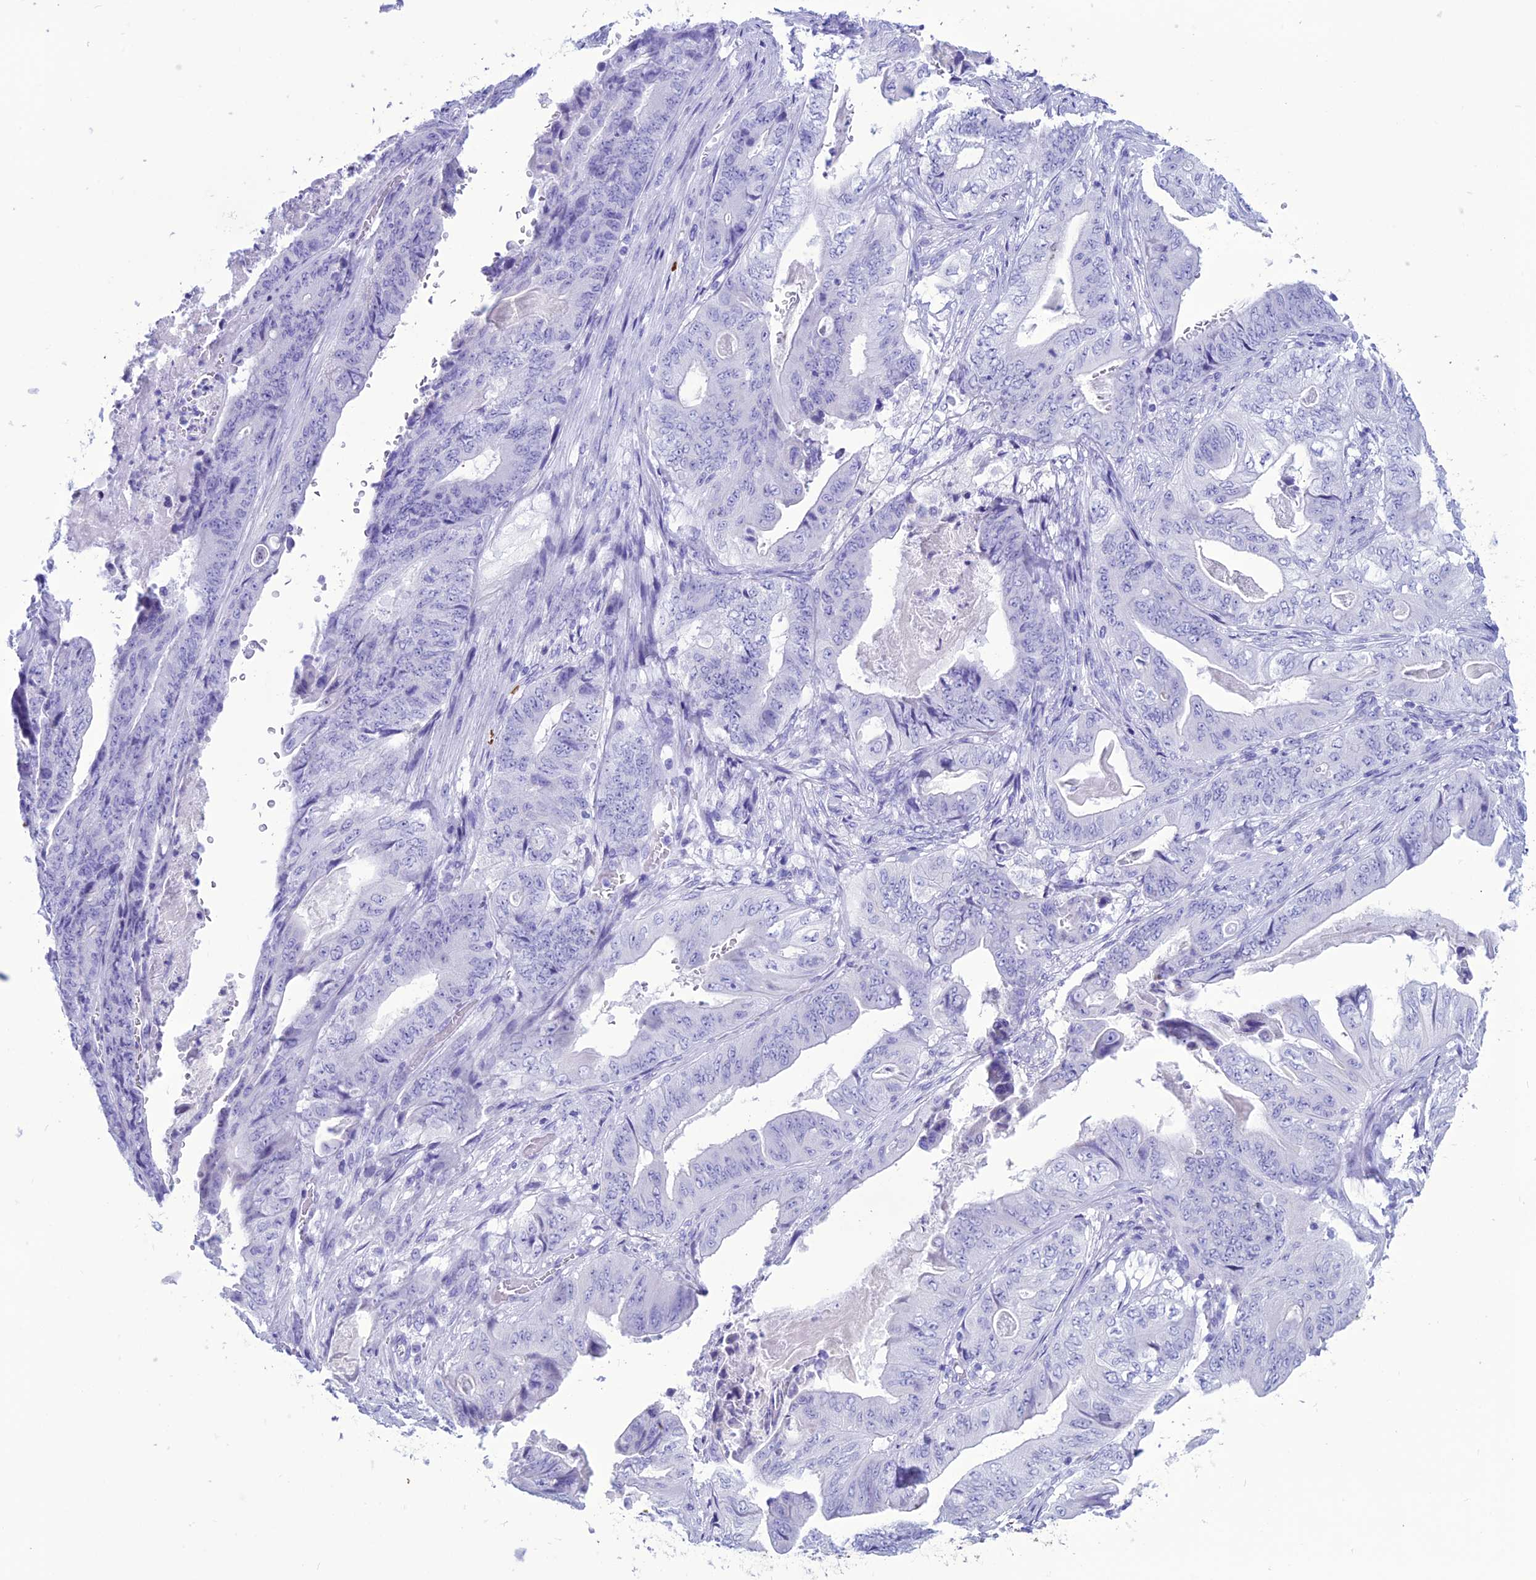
{"staining": {"intensity": "negative", "quantity": "none", "location": "none"}, "tissue": "stomach cancer", "cell_type": "Tumor cells", "image_type": "cancer", "snomed": [{"axis": "morphology", "description": "Adenocarcinoma, NOS"}, {"axis": "topography", "description": "Stomach"}], "caption": "Tumor cells show no significant protein positivity in stomach adenocarcinoma.", "gene": "MZB1", "patient": {"sex": "female", "age": 73}}